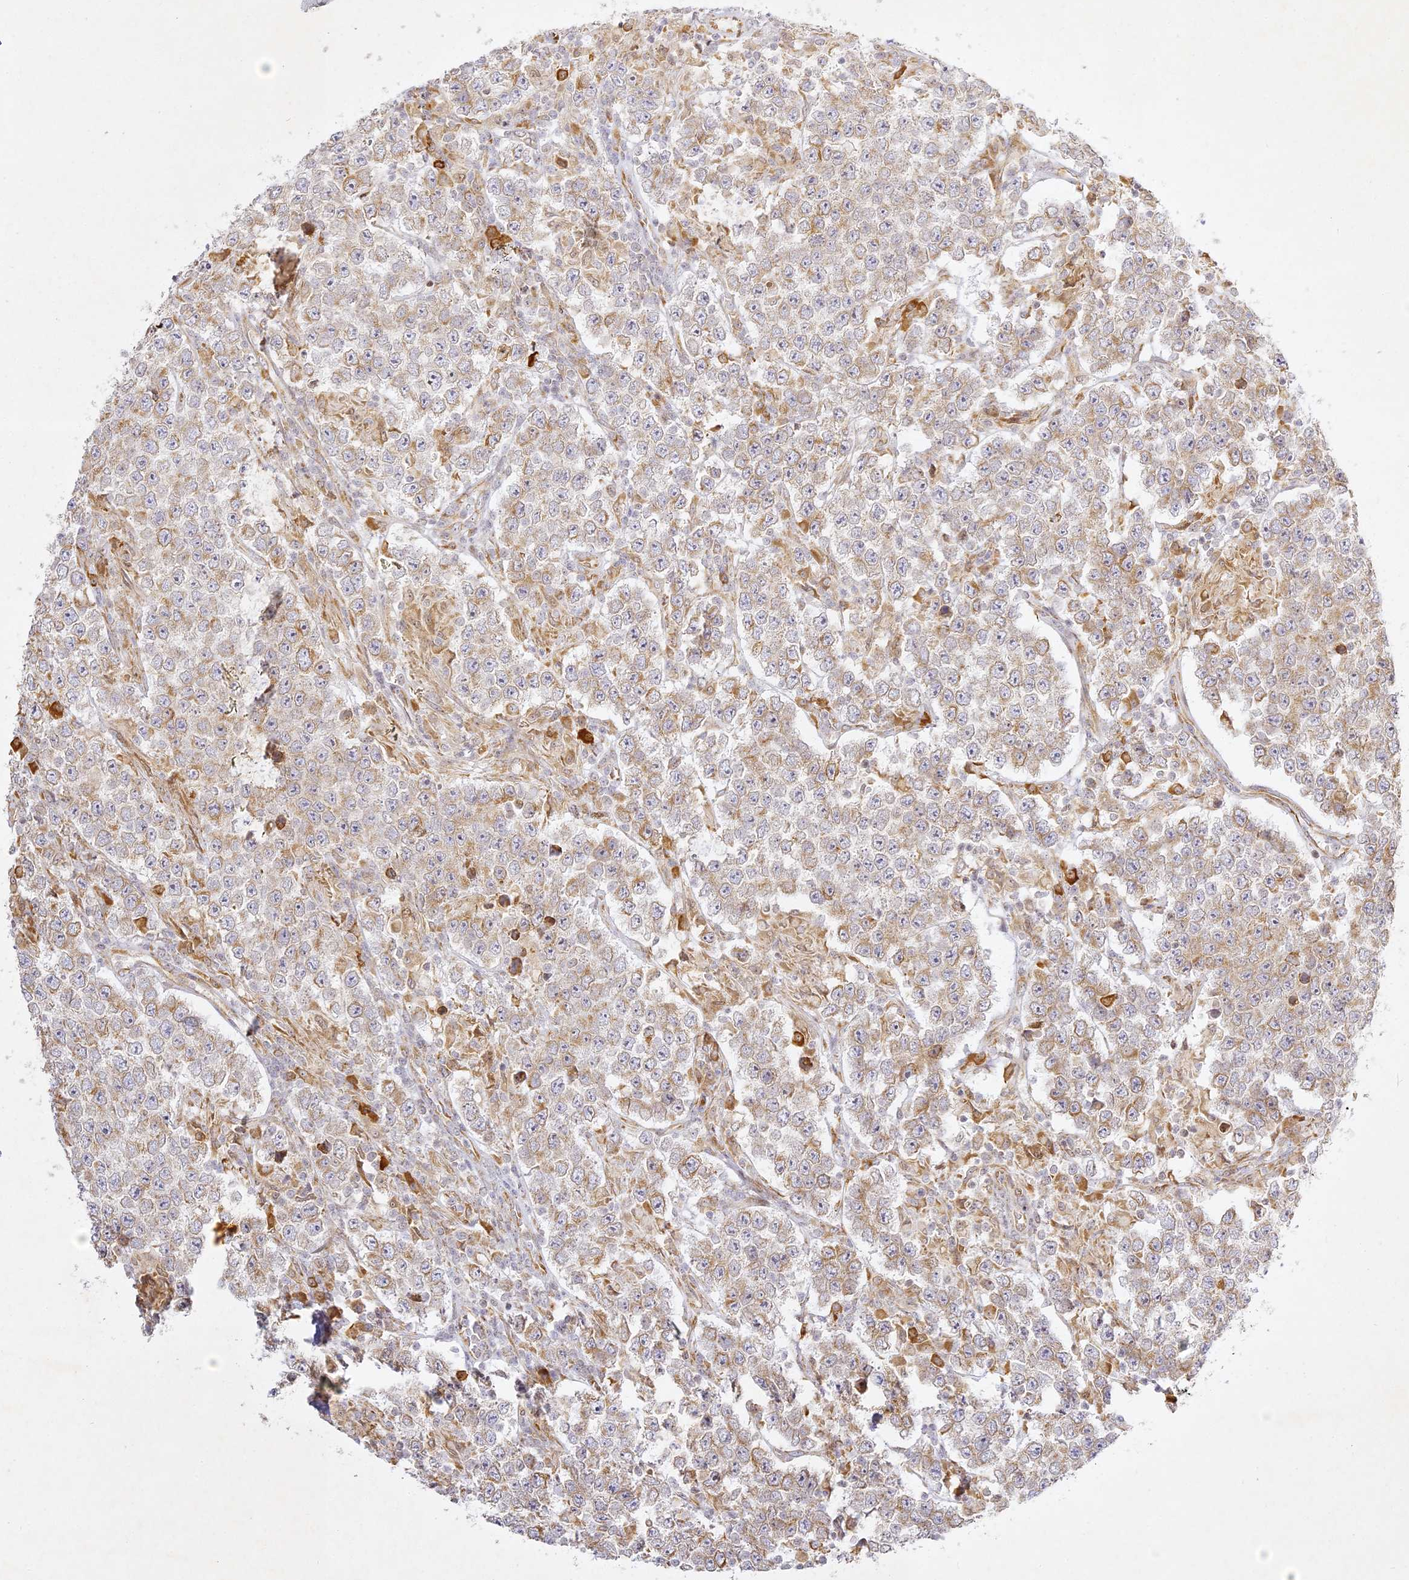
{"staining": {"intensity": "weak", "quantity": "<25%", "location": "cytoplasmic/membranous"}, "tissue": "testis cancer", "cell_type": "Tumor cells", "image_type": "cancer", "snomed": [{"axis": "morphology", "description": "Normal tissue, NOS"}, {"axis": "morphology", "description": "Urothelial carcinoma, High grade"}, {"axis": "morphology", "description": "Seminoma, NOS"}, {"axis": "morphology", "description": "Carcinoma, Embryonal, NOS"}, {"axis": "topography", "description": "Urinary bladder"}, {"axis": "topography", "description": "Testis"}], "caption": "Immunohistochemistry (IHC) photomicrograph of human testis cancer (high-grade urothelial carcinoma) stained for a protein (brown), which exhibits no expression in tumor cells.", "gene": "SLC30A5", "patient": {"sex": "male", "age": 41}}